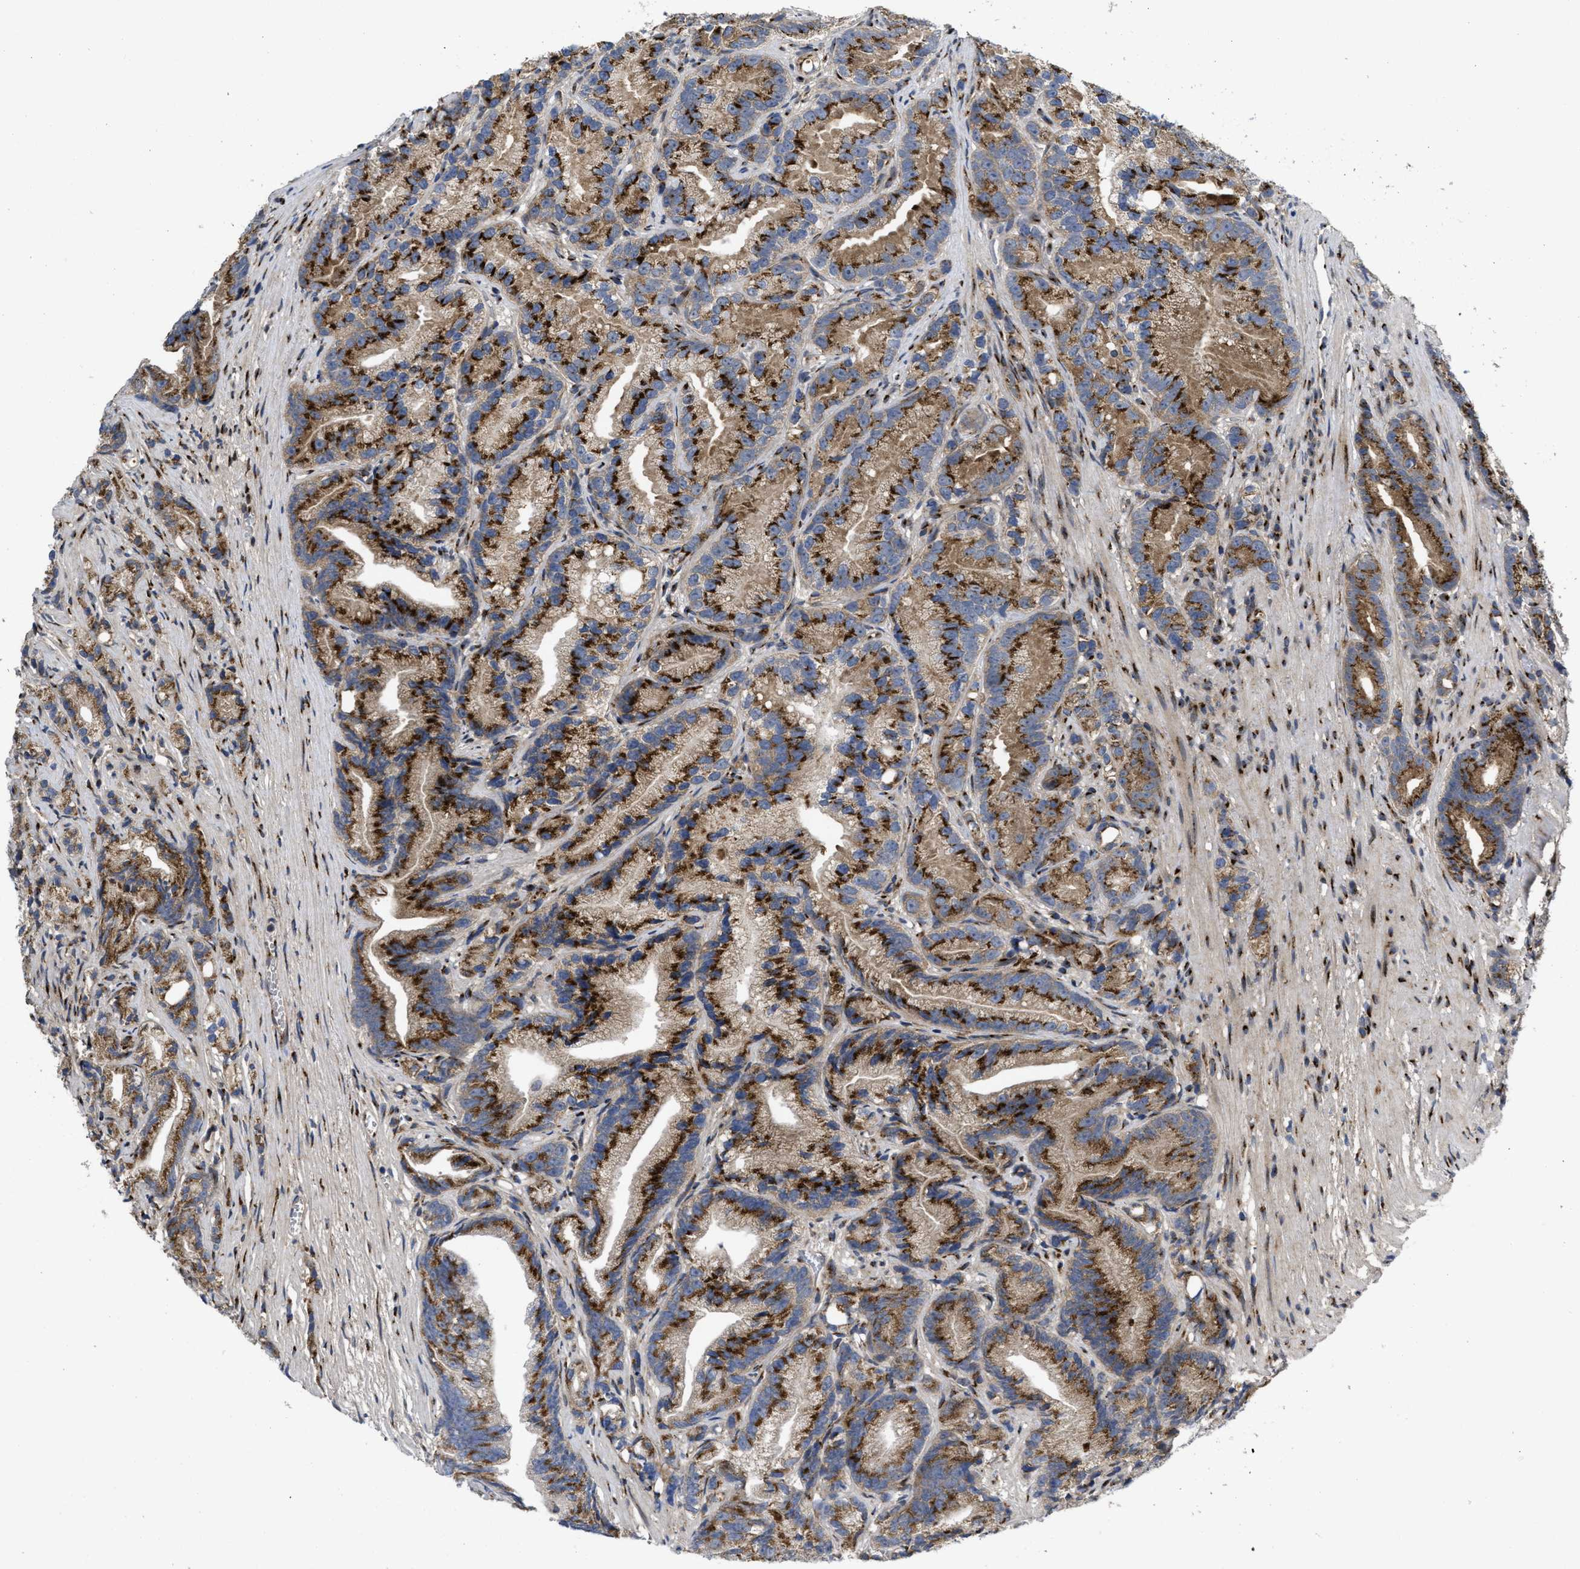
{"staining": {"intensity": "strong", "quantity": "25%-75%", "location": "cytoplasmic/membranous"}, "tissue": "prostate cancer", "cell_type": "Tumor cells", "image_type": "cancer", "snomed": [{"axis": "morphology", "description": "Adenocarcinoma, Low grade"}, {"axis": "topography", "description": "Prostate"}], "caption": "Prostate cancer was stained to show a protein in brown. There is high levels of strong cytoplasmic/membranous expression in about 25%-75% of tumor cells. (DAB (3,3'-diaminobenzidine) IHC with brightfield microscopy, high magnification).", "gene": "ZNF70", "patient": {"sex": "male", "age": 89}}